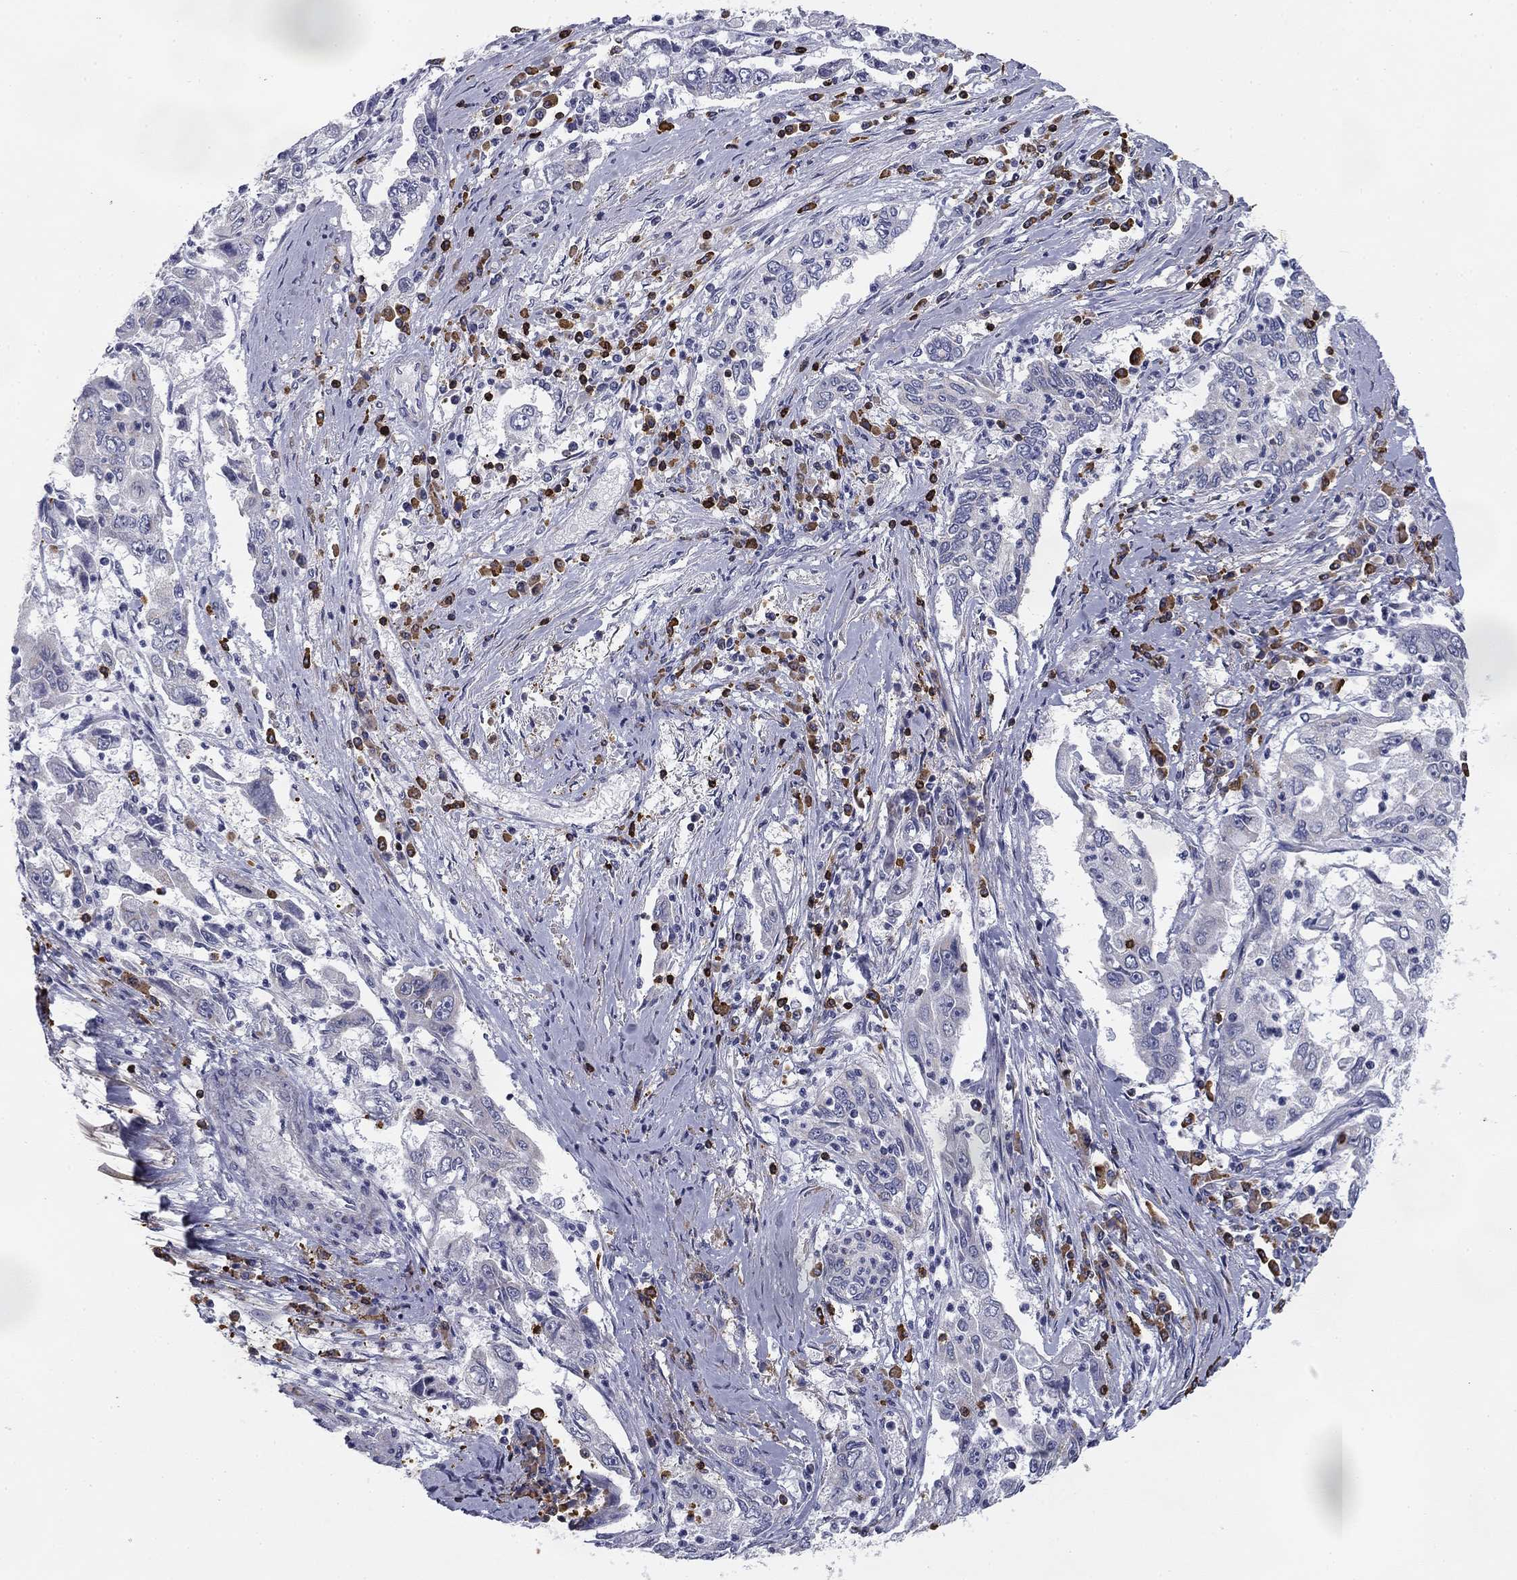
{"staining": {"intensity": "negative", "quantity": "none", "location": "none"}, "tissue": "cervical cancer", "cell_type": "Tumor cells", "image_type": "cancer", "snomed": [{"axis": "morphology", "description": "Squamous cell carcinoma, NOS"}, {"axis": "topography", "description": "Cervix"}], "caption": "The IHC histopathology image has no significant staining in tumor cells of cervical squamous cell carcinoma tissue.", "gene": "TRAT1", "patient": {"sex": "female", "age": 36}}